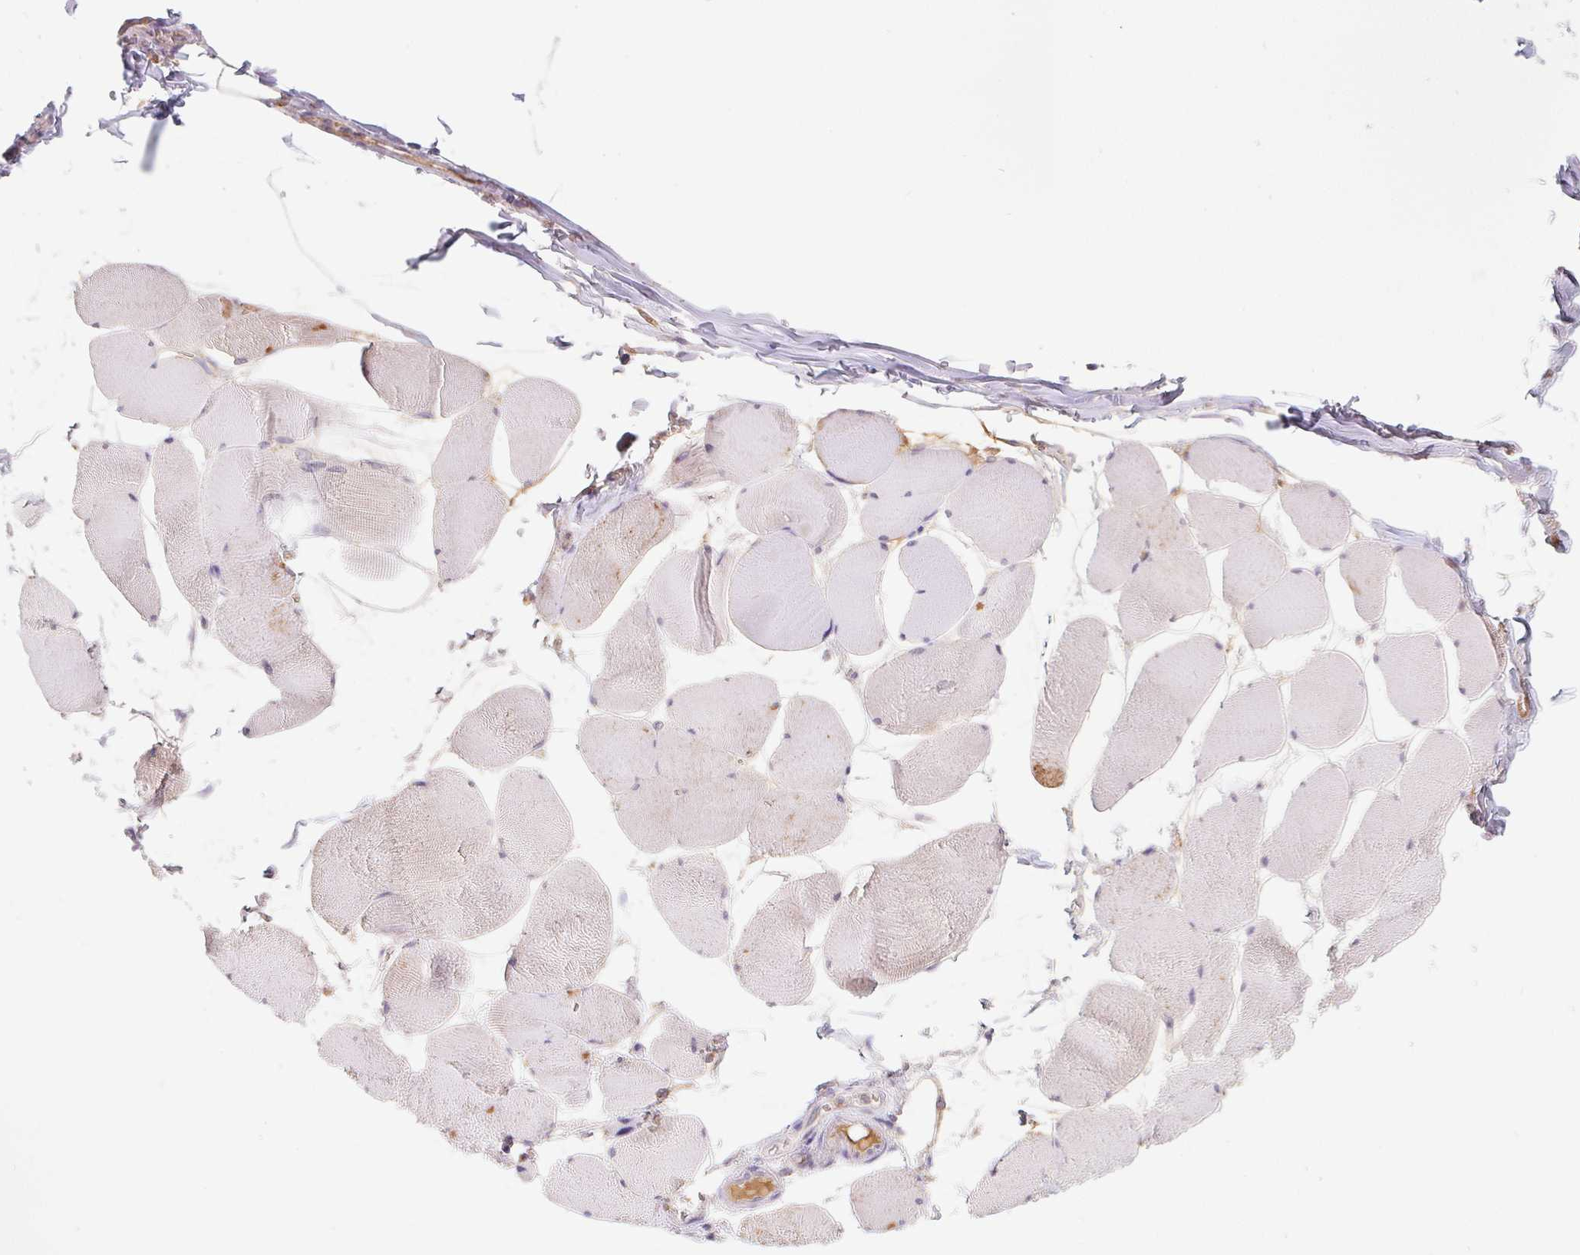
{"staining": {"intensity": "weak", "quantity": "<25%", "location": "cytoplasmic/membranous"}, "tissue": "skeletal muscle", "cell_type": "Myocytes", "image_type": "normal", "snomed": [{"axis": "morphology", "description": "Normal tissue, NOS"}, {"axis": "topography", "description": "Skeletal muscle"}], "caption": "The immunohistochemistry (IHC) photomicrograph has no significant positivity in myocytes of skeletal muscle. (IHC, brightfield microscopy, high magnification).", "gene": "EMC6", "patient": {"sex": "female", "age": 75}}